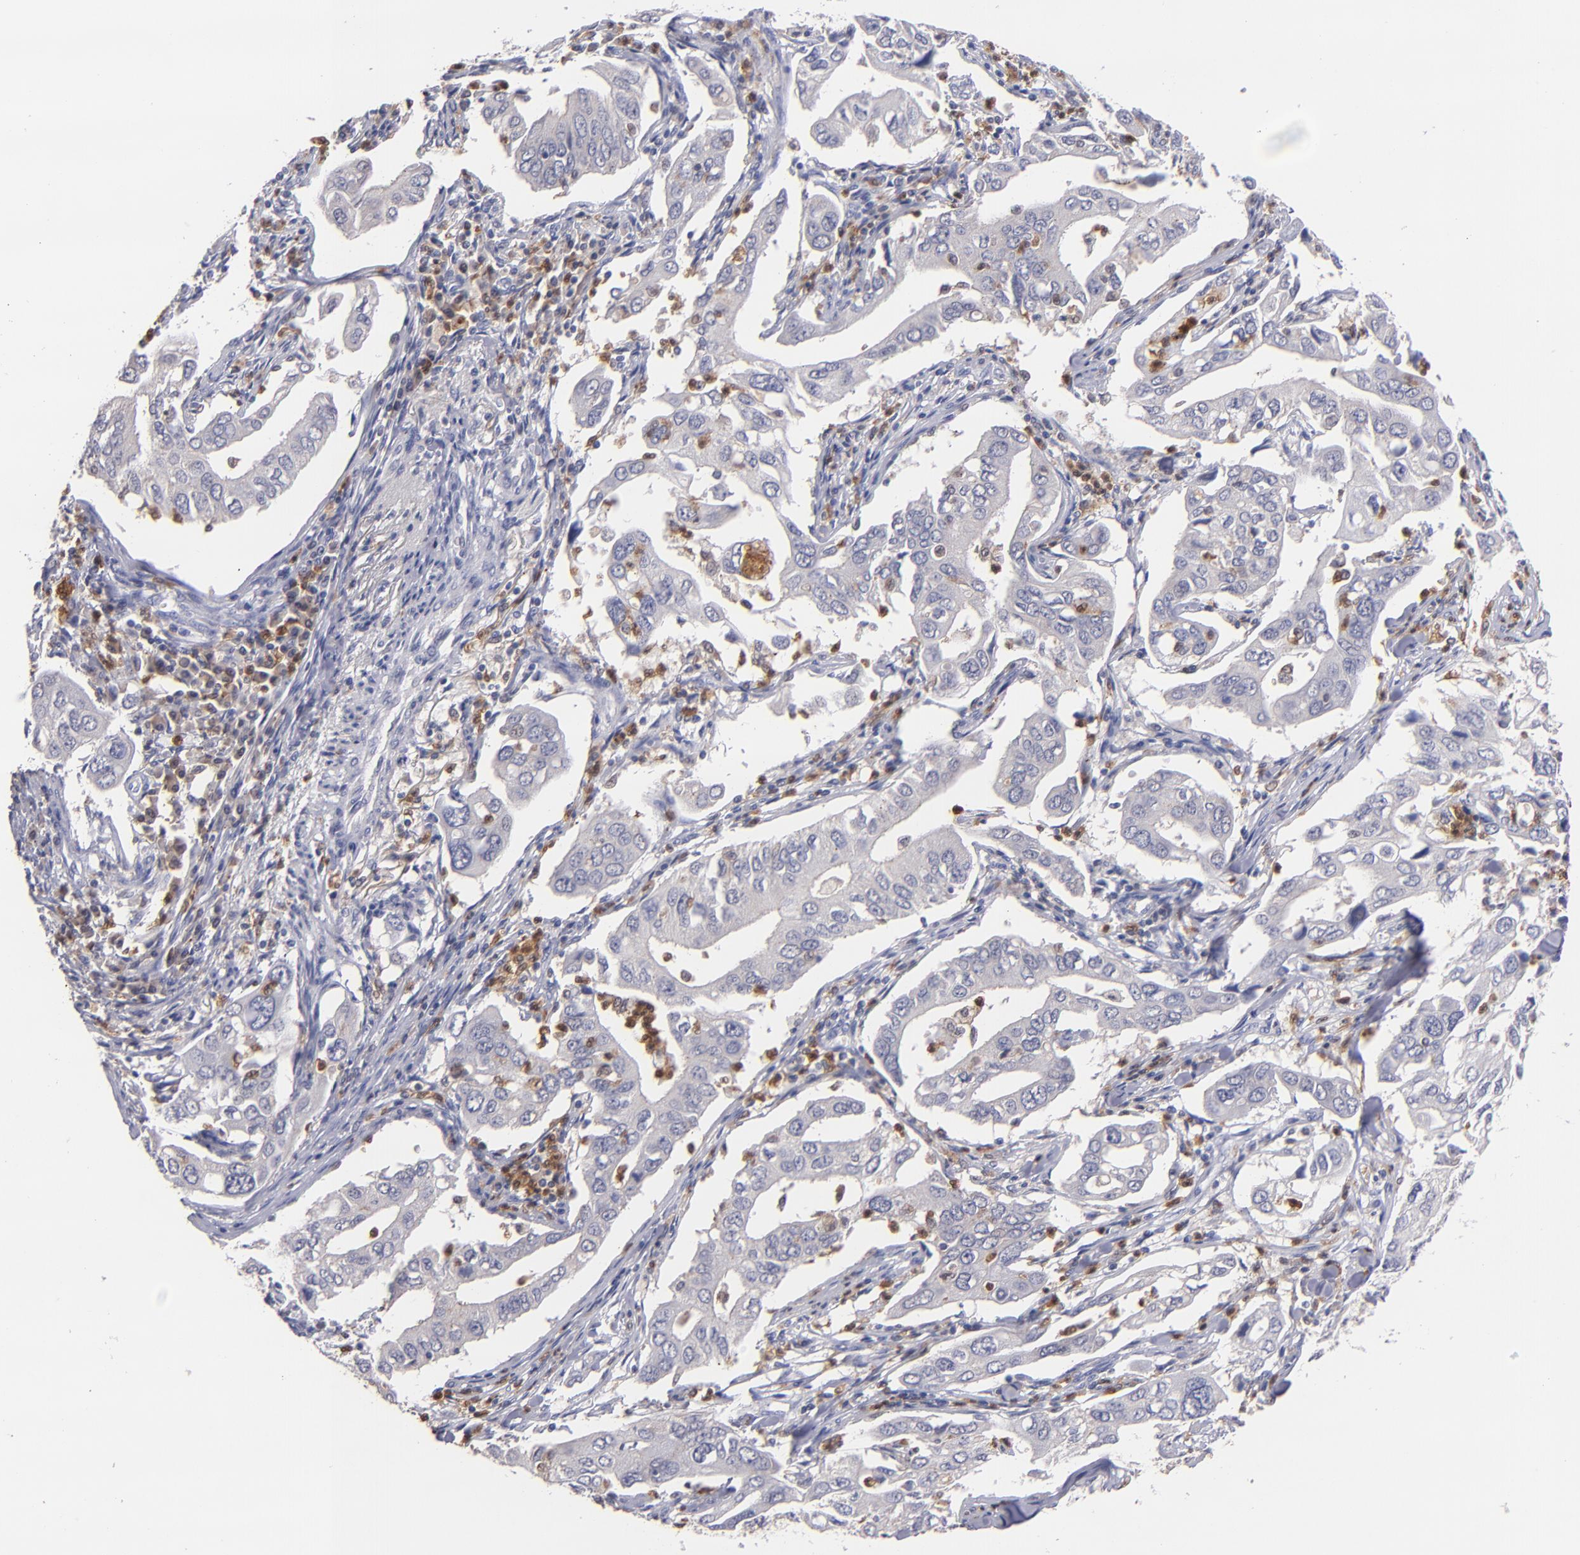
{"staining": {"intensity": "weak", "quantity": "<25%", "location": "cytoplasmic/membranous"}, "tissue": "lung cancer", "cell_type": "Tumor cells", "image_type": "cancer", "snomed": [{"axis": "morphology", "description": "Adenocarcinoma, NOS"}, {"axis": "topography", "description": "Lung"}], "caption": "This is an IHC photomicrograph of human lung adenocarcinoma. There is no expression in tumor cells.", "gene": "PRKCD", "patient": {"sex": "male", "age": 48}}